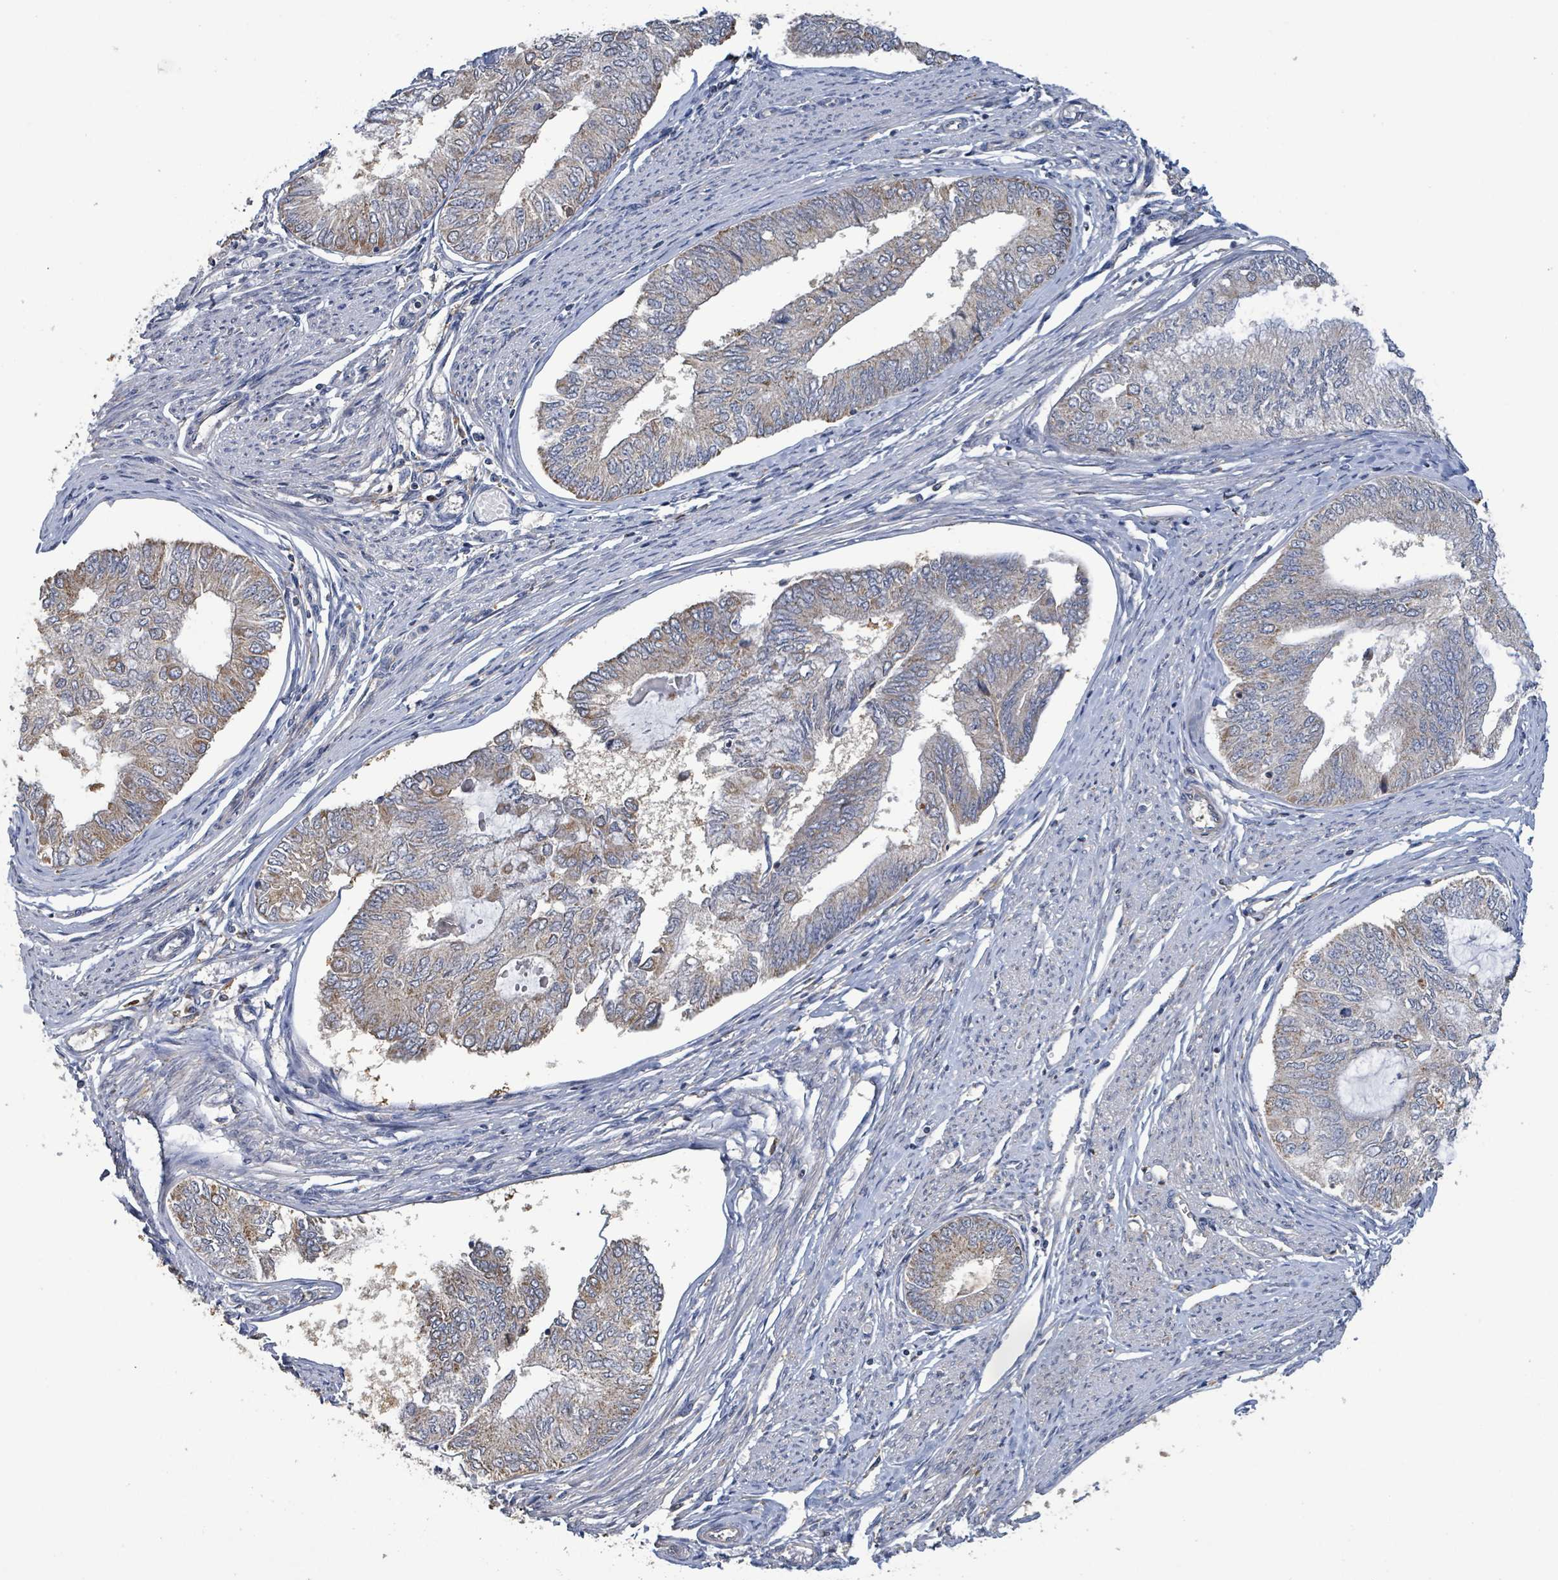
{"staining": {"intensity": "weak", "quantity": "25%-75%", "location": "cytoplasmic/membranous"}, "tissue": "endometrial cancer", "cell_type": "Tumor cells", "image_type": "cancer", "snomed": [{"axis": "morphology", "description": "Adenocarcinoma, NOS"}, {"axis": "topography", "description": "Endometrium"}], "caption": "This is a micrograph of immunohistochemistry (IHC) staining of adenocarcinoma (endometrial), which shows weak positivity in the cytoplasmic/membranous of tumor cells.", "gene": "PLAAT1", "patient": {"sex": "female", "age": 68}}